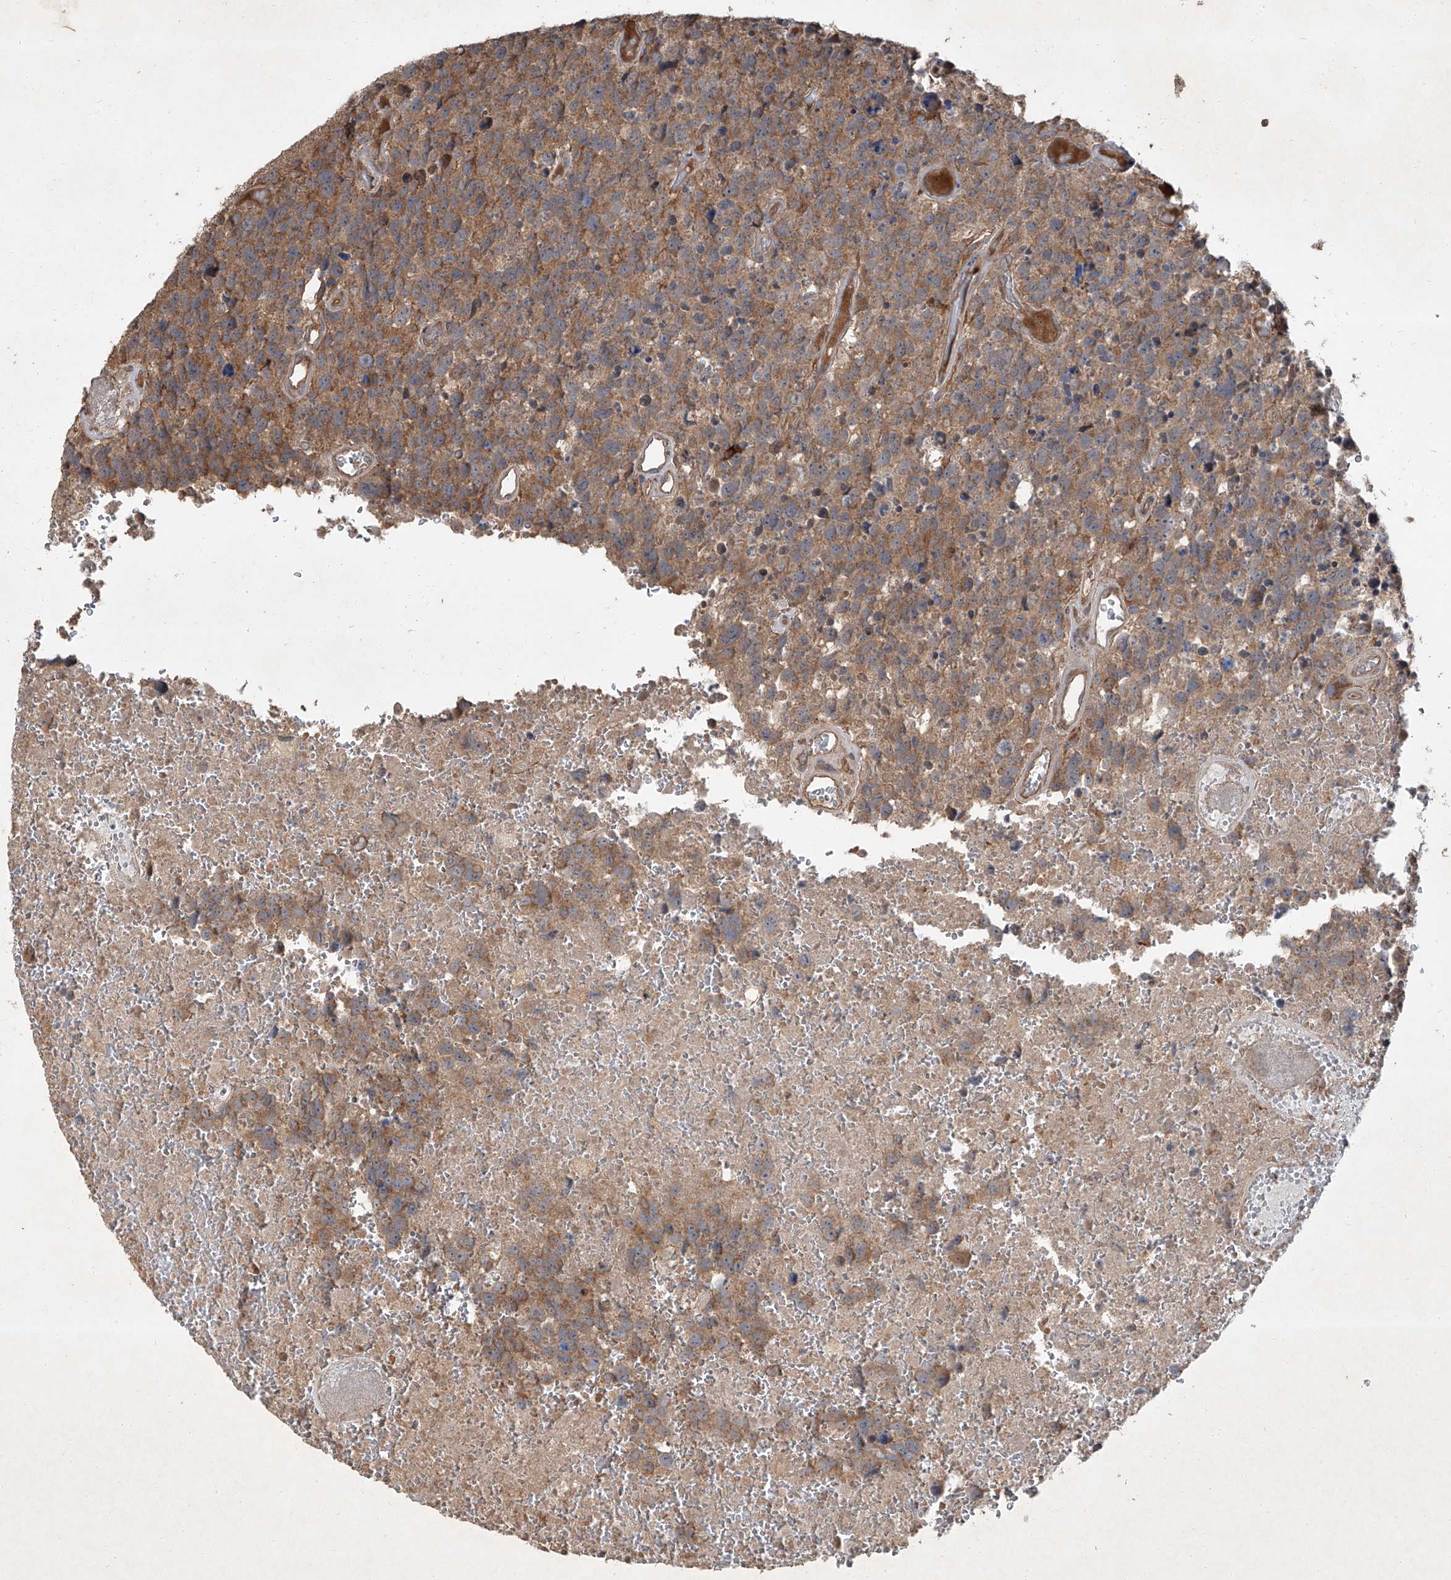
{"staining": {"intensity": "moderate", "quantity": ">75%", "location": "cytoplasmic/membranous"}, "tissue": "glioma", "cell_type": "Tumor cells", "image_type": "cancer", "snomed": [{"axis": "morphology", "description": "Glioma, malignant, High grade"}, {"axis": "topography", "description": "Brain"}], "caption": "Immunohistochemical staining of human glioma displays moderate cytoplasmic/membranous protein staining in about >75% of tumor cells.", "gene": "CCN1", "patient": {"sex": "male", "age": 69}}